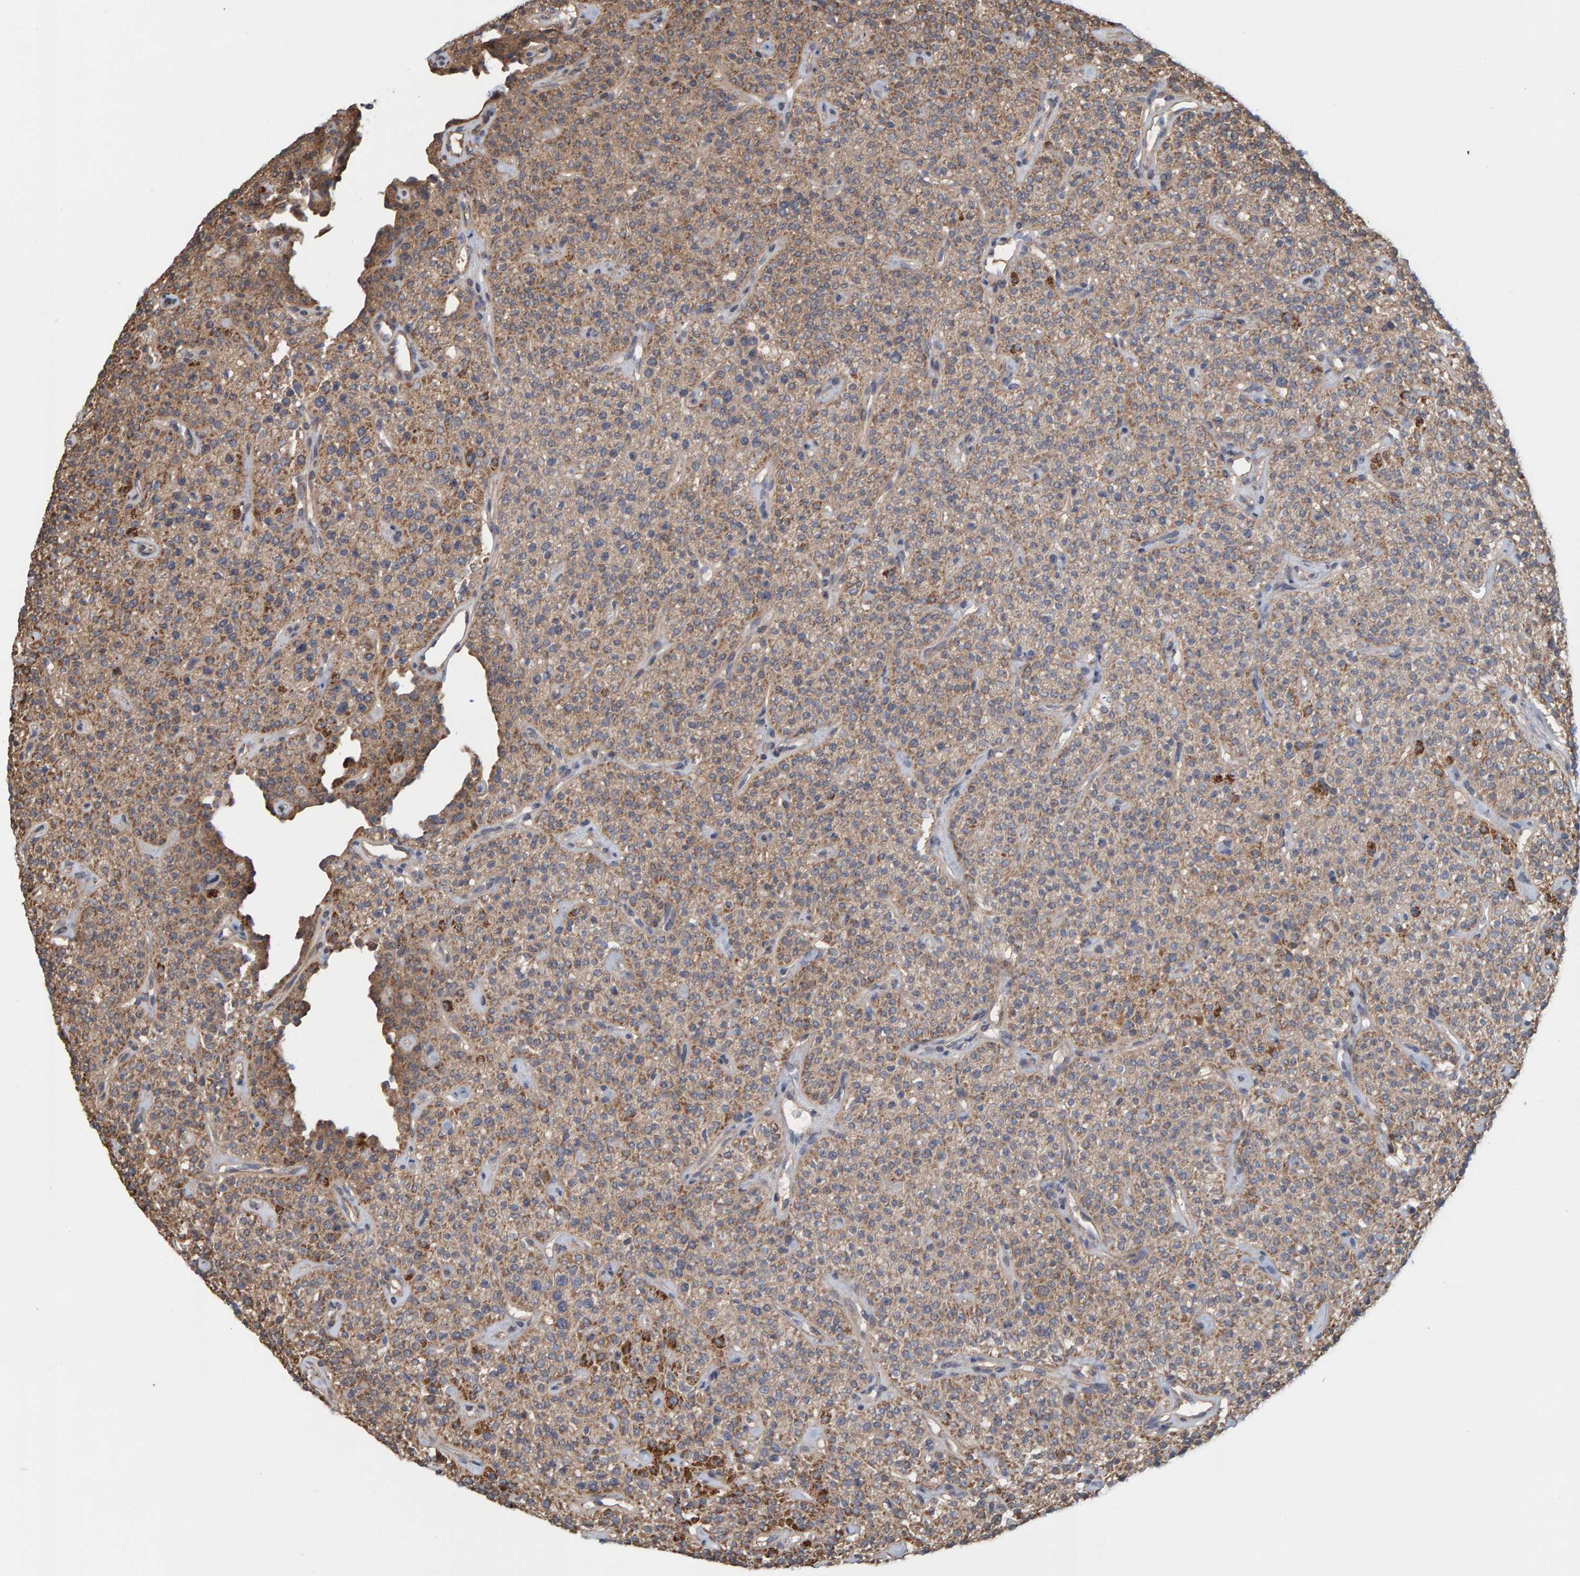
{"staining": {"intensity": "moderate", "quantity": ">75%", "location": "cytoplasmic/membranous"}, "tissue": "parathyroid gland", "cell_type": "Glandular cells", "image_type": "normal", "snomed": [{"axis": "morphology", "description": "Normal tissue, NOS"}, {"axis": "topography", "description": "Parathyroid gland"}], "caption": "Glandular cells exhibit moderate cytoplasmic/membranous staining in approximately >75% of cells in benign parathyroid gland. The staining is performed using DAB (3,3'-diaminobenzidine) brown chromogen to label protein expression. The nuclei are counter-stained blue using hematoxylin.", "gene": "KLHL11", "patient": {"sex": "male", "age": 46}}